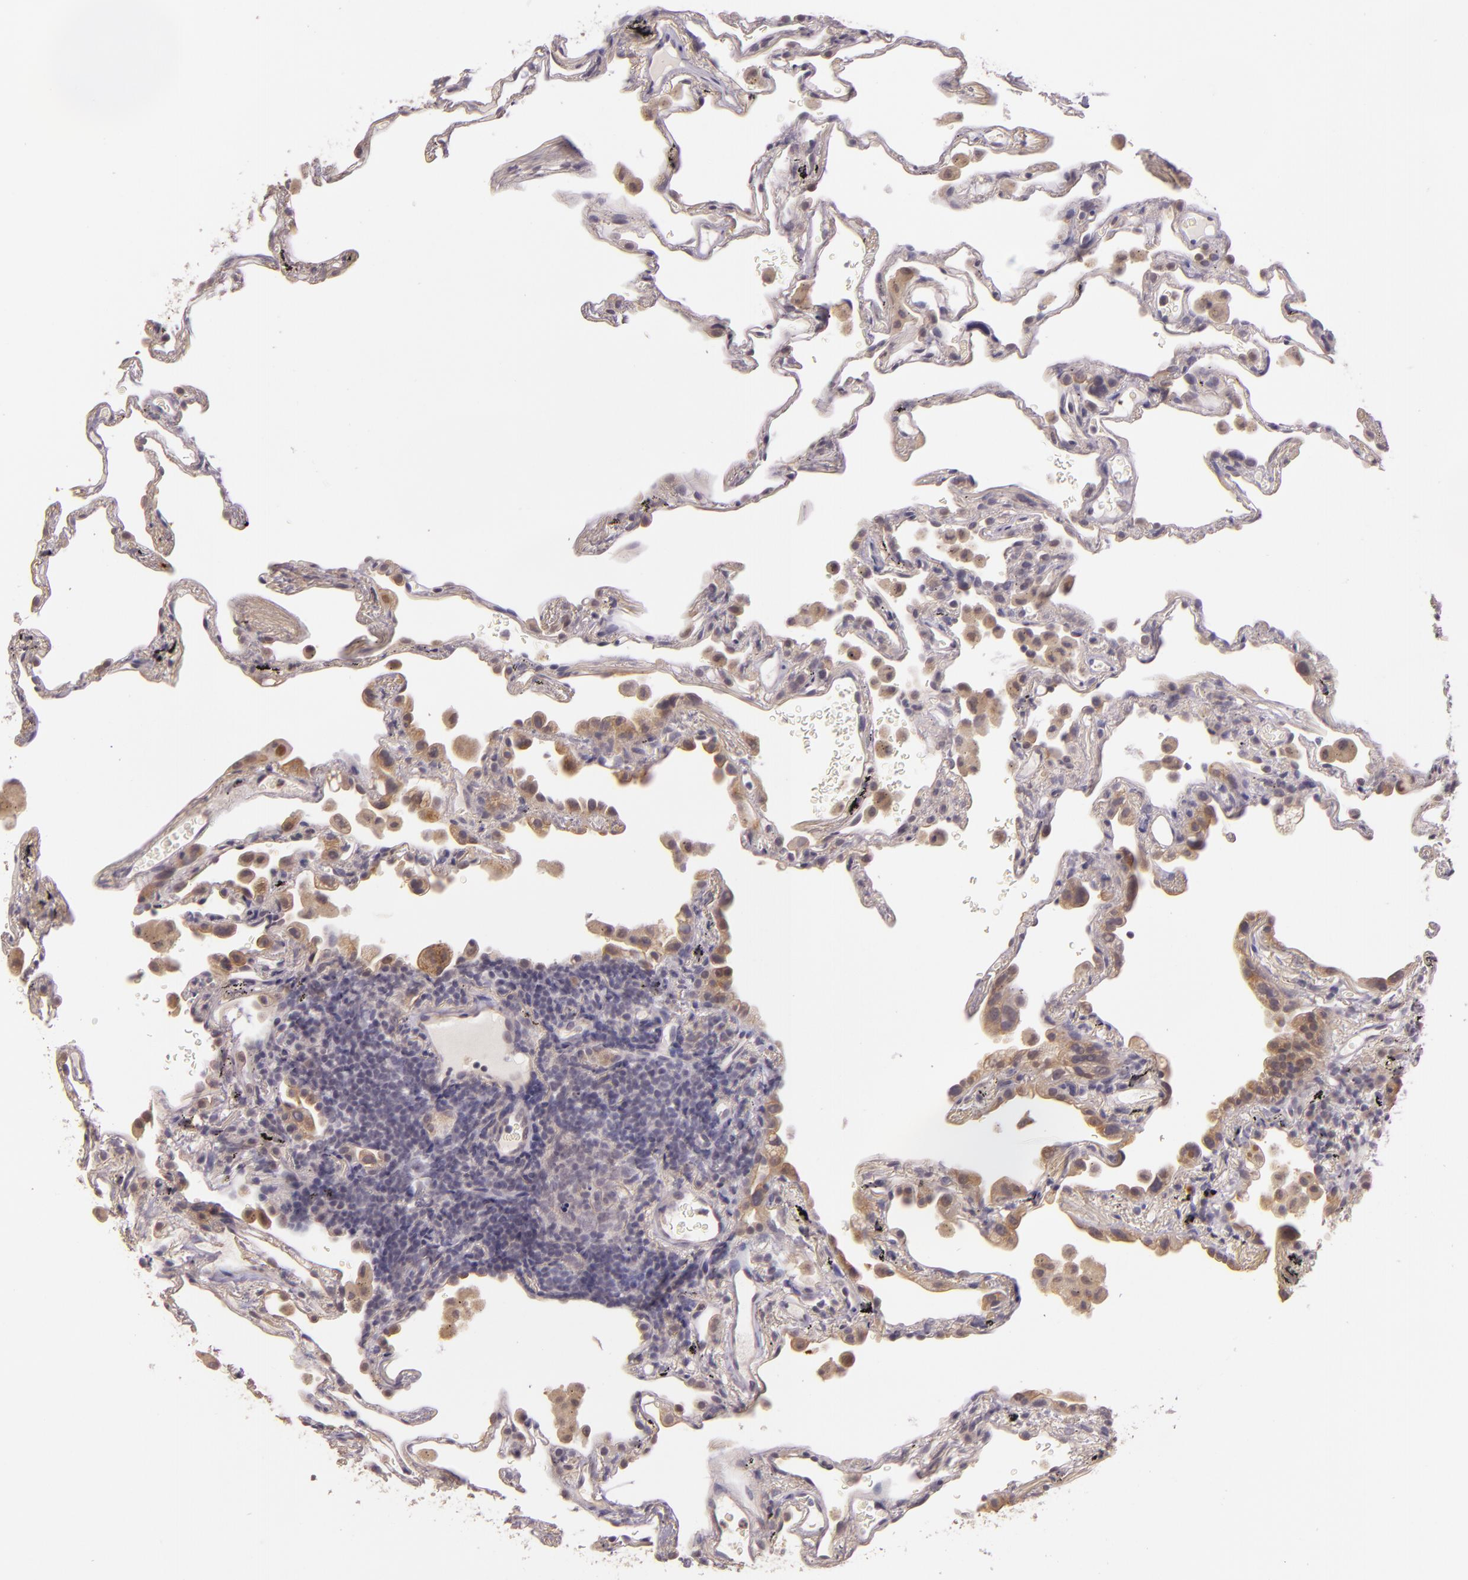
{"staining": {"intensity": "negative", "quantity": "none", "location": "none"}, "tissue": "lung", "cell_type": "Alveolar cells", "image_type": "normal", "snomed": [{"axis": "morphology", "description": "Normal tissue, NOS"}, {"axis": "morphology", "description": "Inflammation, NOS"}, {"axis": "topography", "description": "Lung"}], "caption": "An IHC histopathology image of normal lung is shown. There is no staining in alveolar cells of lung.", "gene": "ARMH4", "patient": {"sex": "male", "age": 69}}